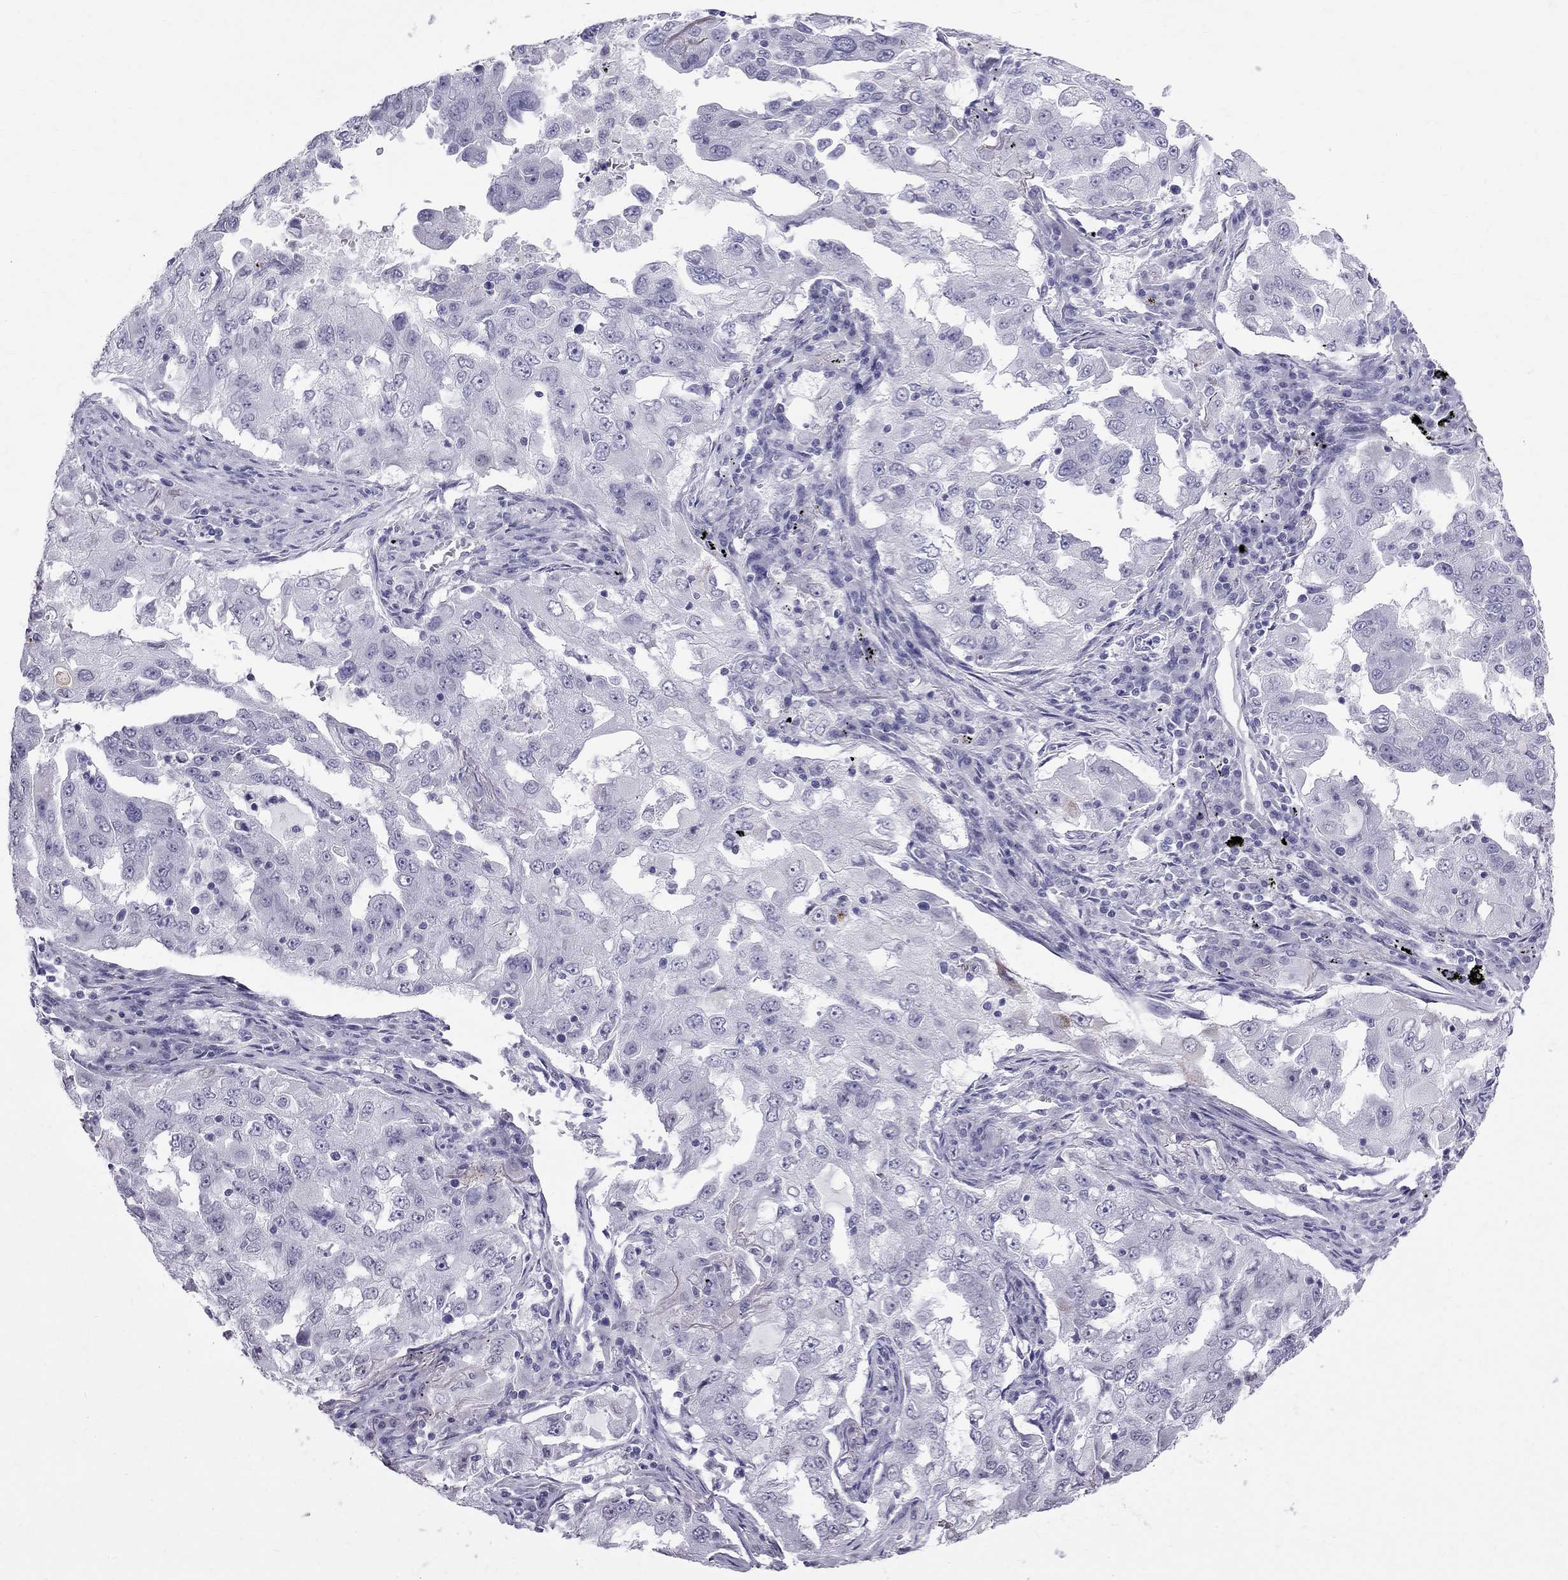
{"staining": {"intensity": "negative", "quantity": "none", "location": "none"}, "tissue": "lung cancer", "cell_type": "Tumor cells", "image_type": "cancer", "snomed": [{"axis": "morphology", "description": "Adenocarcinoma, NOS"}, {"axis": "topography", "description": "Lung"}], "caption": "The immunohistochemistry (IHC) photomicrograph has no significant staining in tumor cells of adenocarcinoma (lung) tissue.", "gene": "MUC15", "patient": {"sex": "female", "age": 61}}